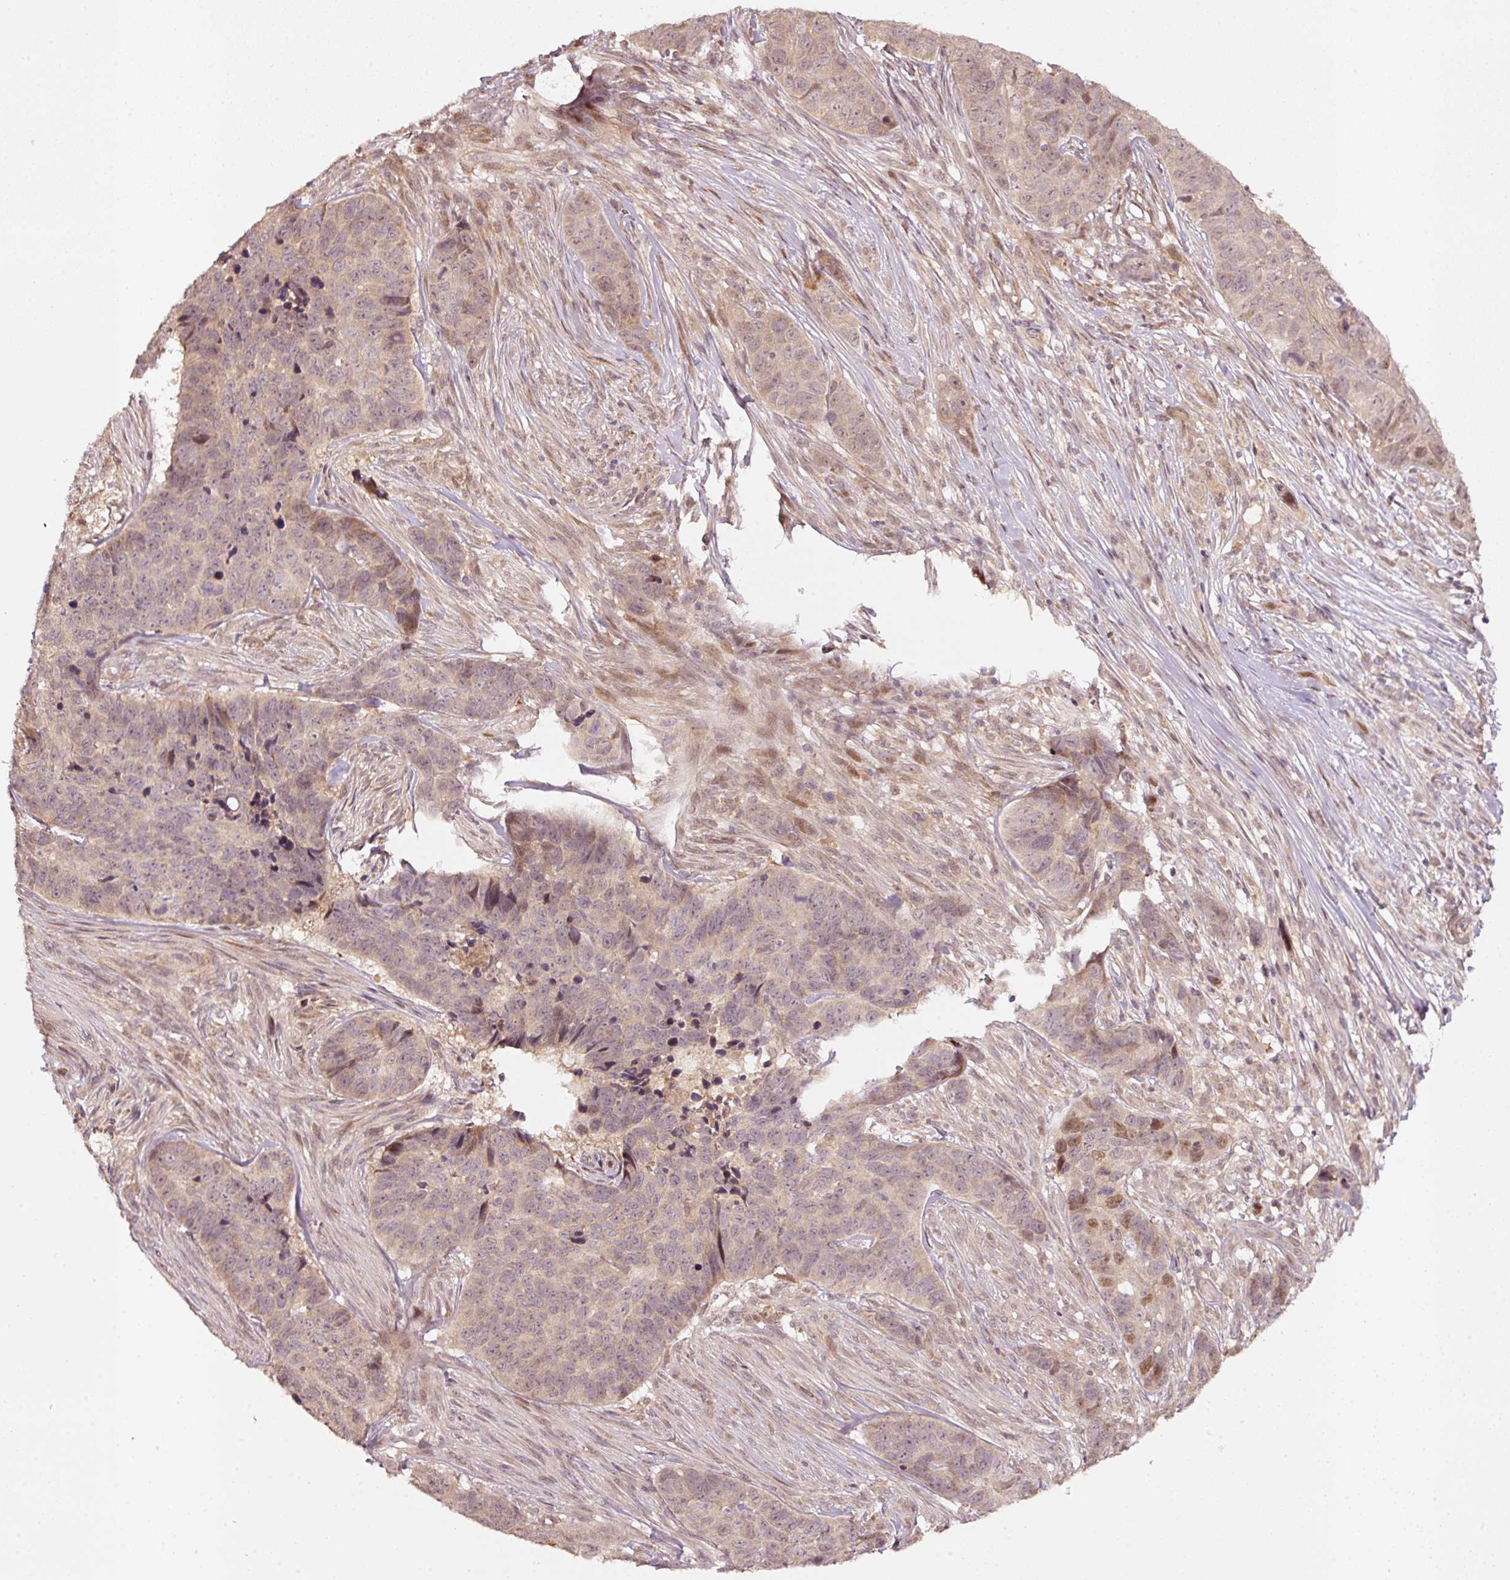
{"staining": {"intensity": "weak", "quantity": "<25%", "location": "cytoplasmic/membranous"}, "tissue": "skin cancer", "cell_type": "Tumor cells", "image_type": "cancer", "snomed": [{"axis": "morphology", "description": "Basal cell carcinoma"}, {"axis": "topography", "description": "Skin"}], "caption": "High magnification brightfield microscopy of skin cancer stained with DAB (brown) and counterstained with hematoxylin (blue): tumor cells show no significant expression.", "gene": "PCDHB1", "patient": {"sex": "female", "age": 82}}